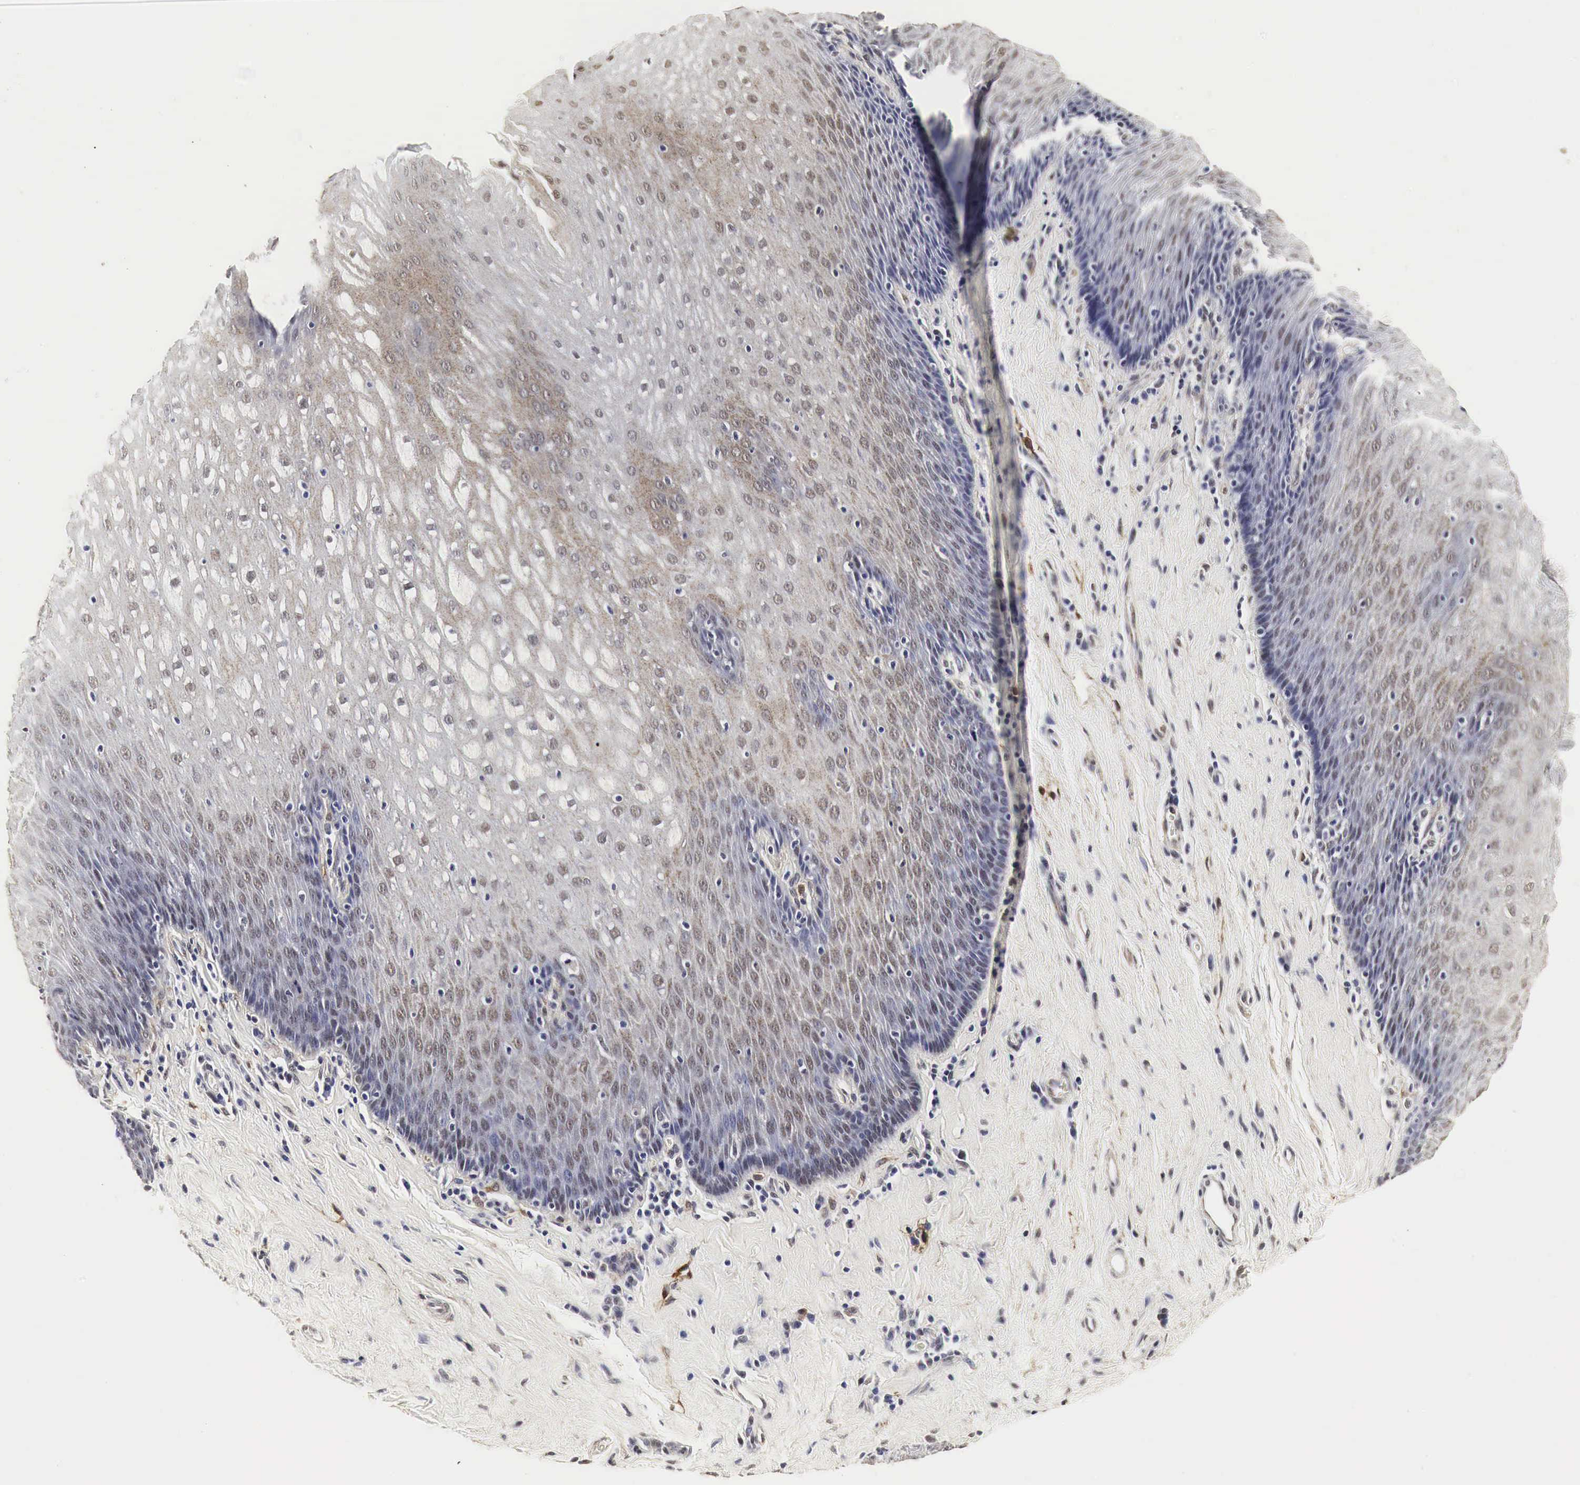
{"staining": {"intensity": "weak", "quantity": "25%-75%", "location": "cytoplasmic/membranous"}, "tissue": "esophagus", "cell_type": "Squamous epithelial cells", "image_type": "normal", "snomed": [{"axis": "morphology", "description": "Normal tissue, NOS"}, {"axis": "topography", "description": "Esophagus"}], "caption": "High-magnification brightfield microscopy of unremarkable esophagus stained with DAB (brown) and counterstained with hematoxylin (blue). squamous epithelial cells exhibit weak cytoplasmic/membranous expression is seen in approximately25%-75% of cells. The staining was performed using DAB (3,3'-diaminobenzidine), with brown indicating positive protein expression. Nuclei are stained blue with hematoxylin.", "gene": "SPIN1", "patient": {"sex": "female", "age": 61}}